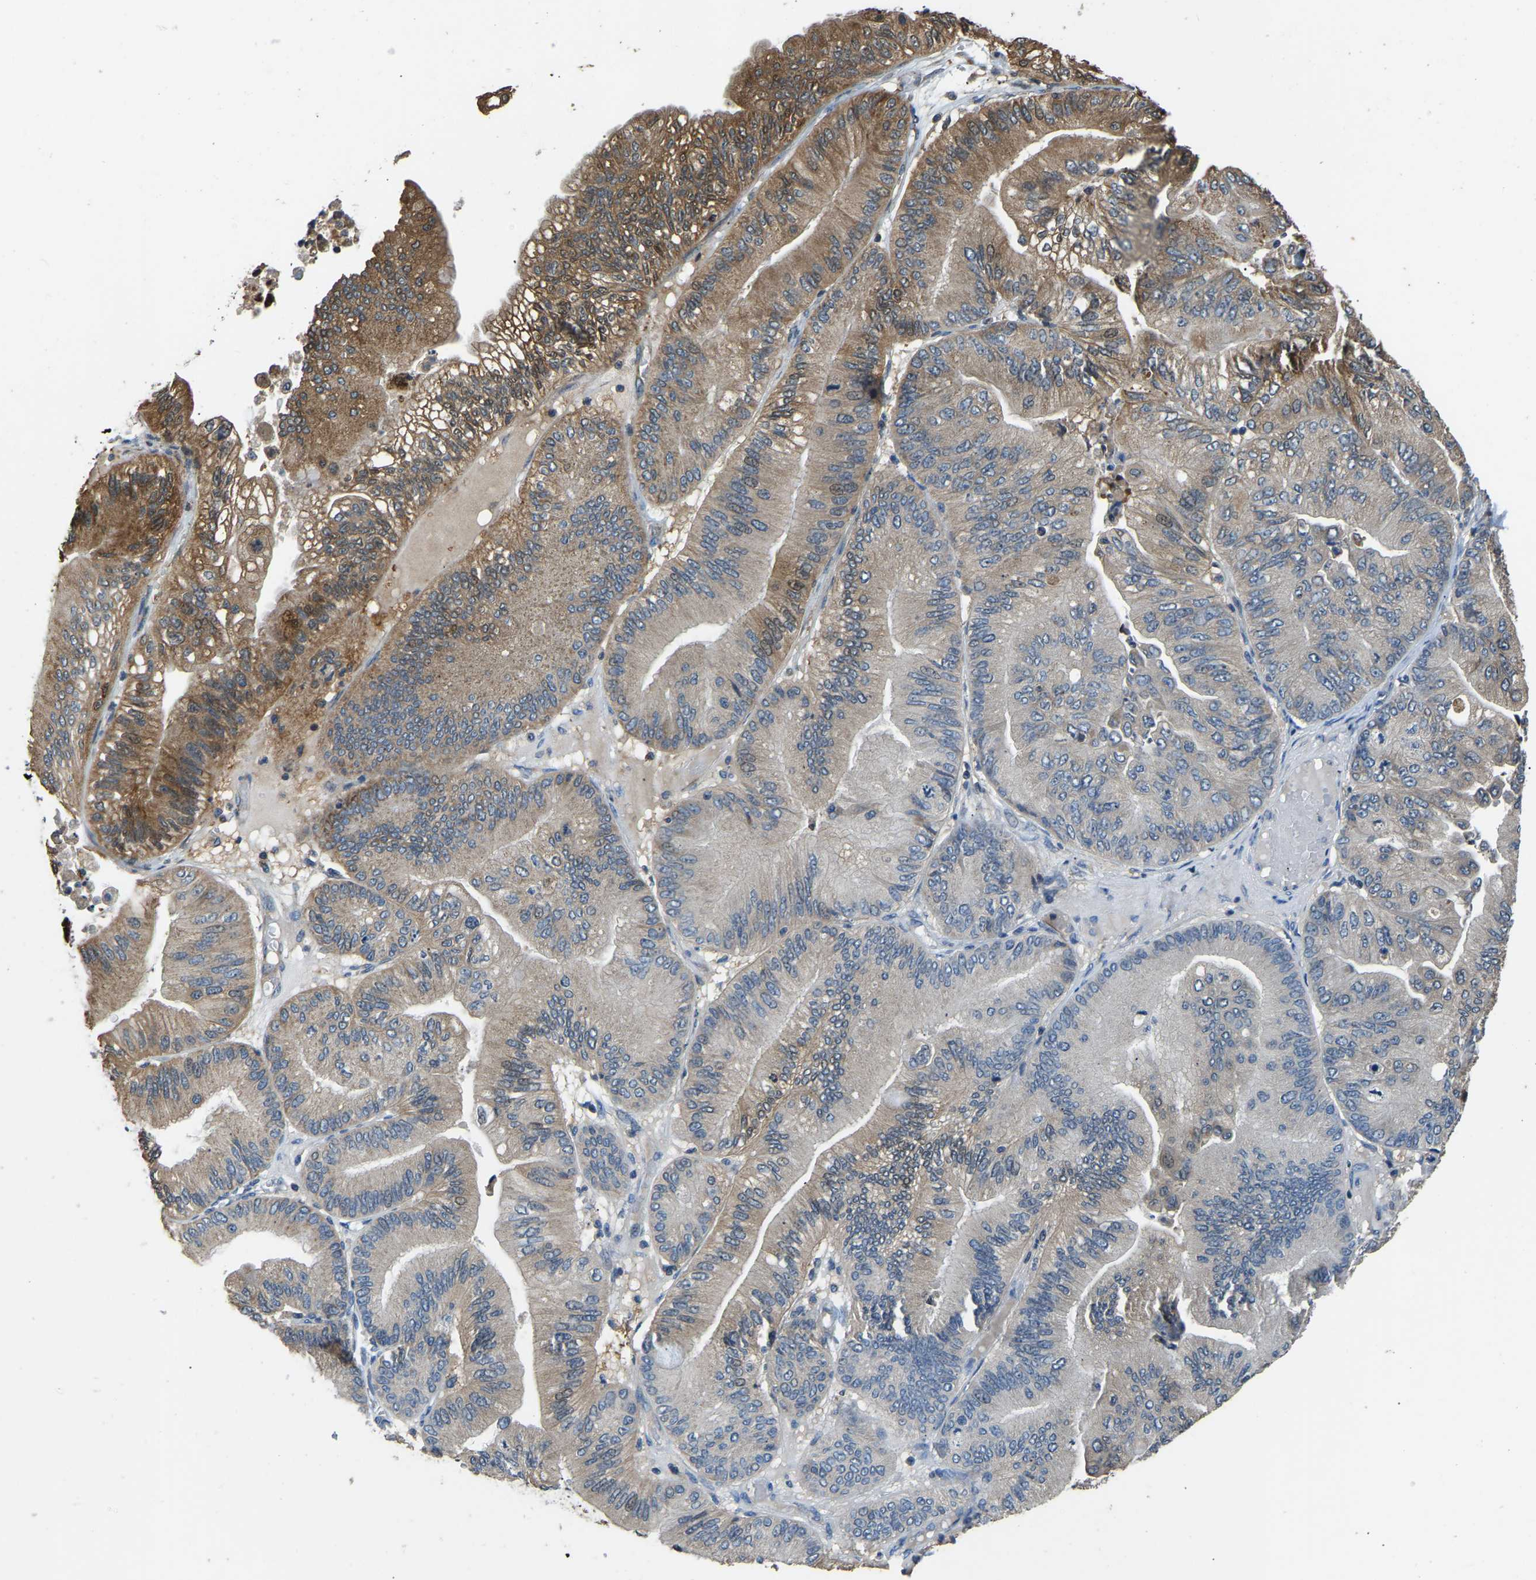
{"staining": {"intensity": "moderate", "quantity": "<25%", "location": "cytoplasmic/membranous"}, "tissue": "ovarian cancer", "cell_type": "Tumor cells", "image_type": "cancer", "snomed": [{"axis": "morphology", "description": "Cystadenocarcinoma, mucinous, NOS"}, {"axis": "topography", "description": "Ovary"}], "caption": "There is low levels of moderate cytoplasmic/membranous positivity in tumor cells of ovarian cancer (mucinous cystadenocarcinoma), as demonstrated by immunohistochemical staining (brown color).", "gene": "TUFM", "patient": {"sex": "female", "age": 61}}